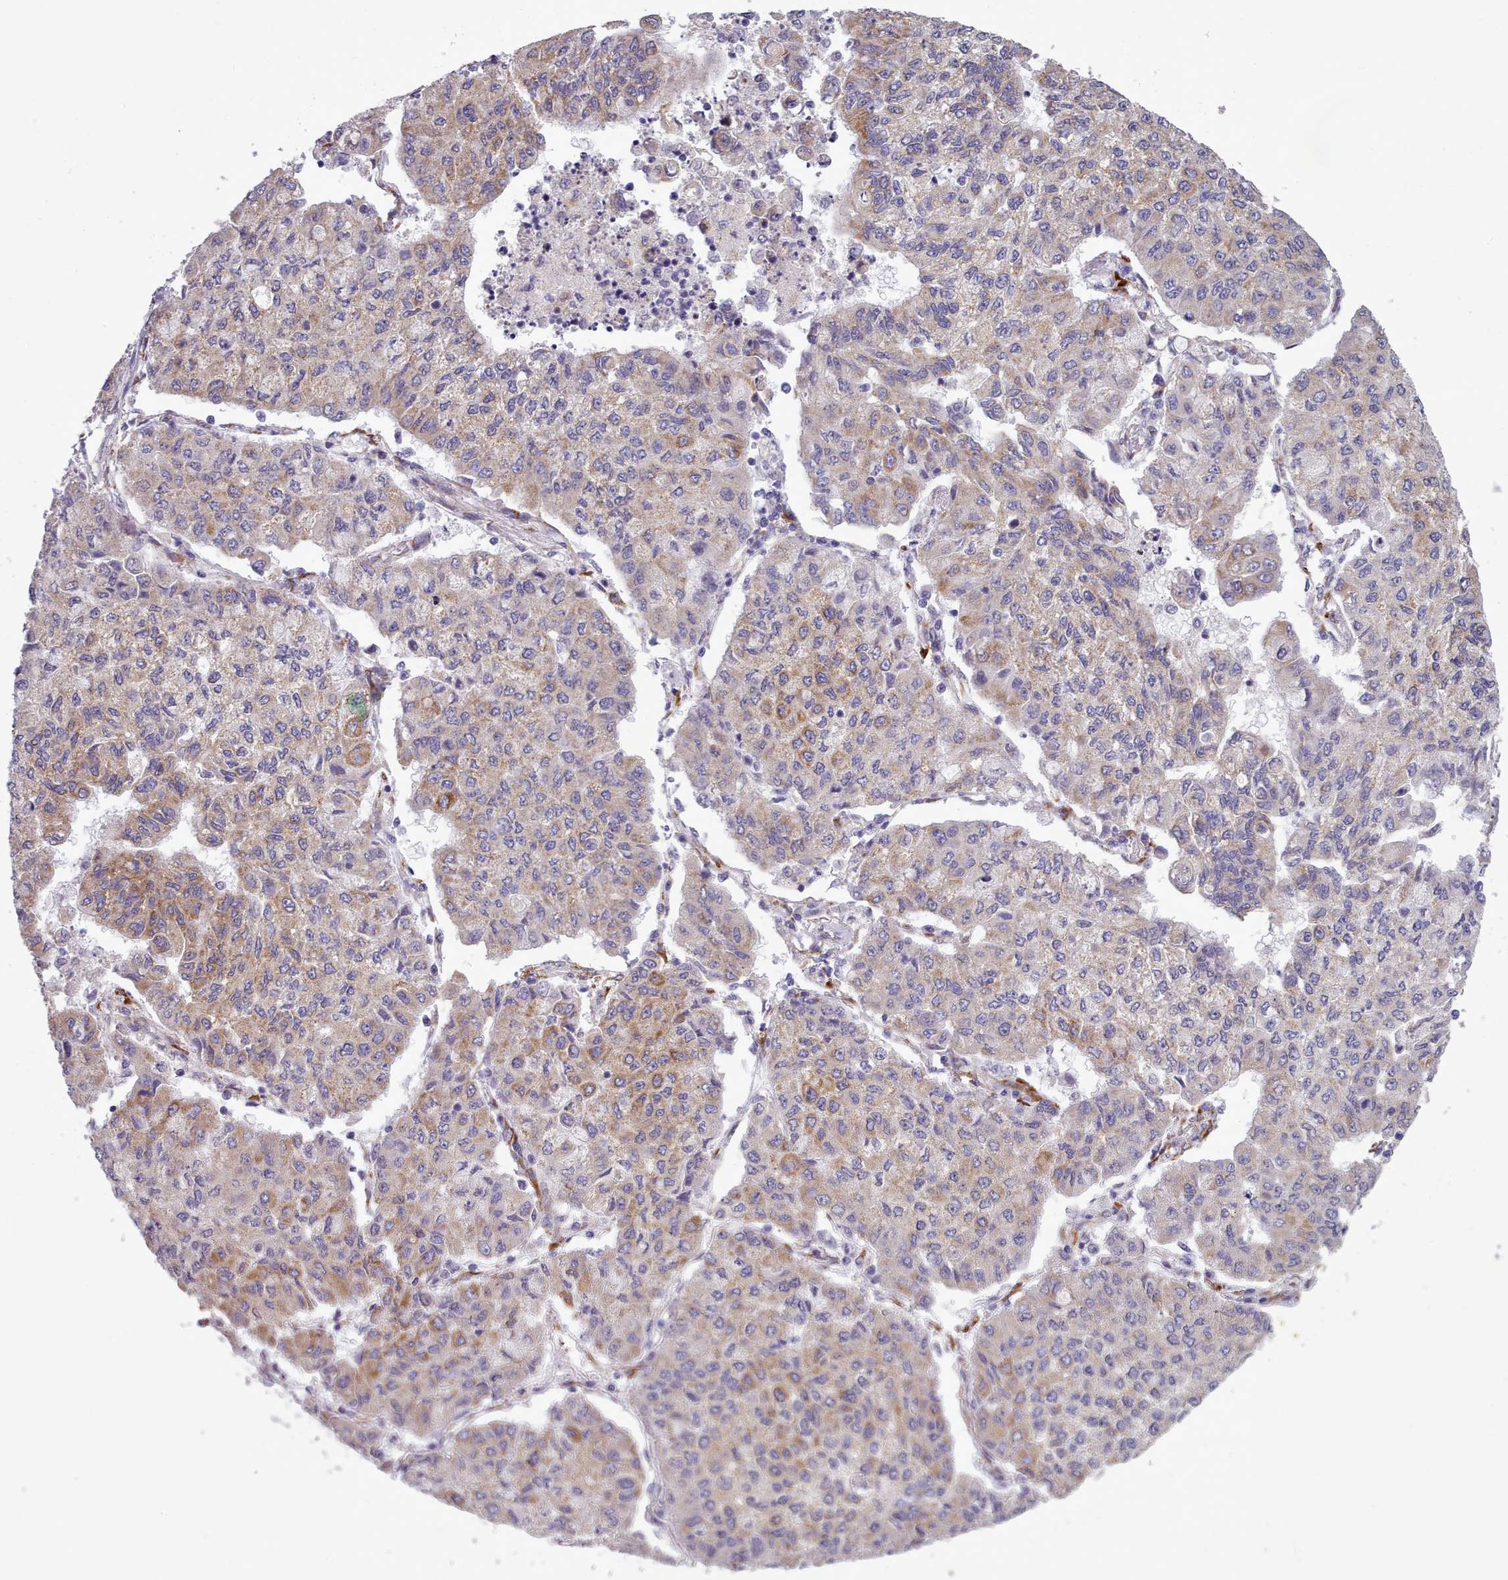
{"staining": {"intensity": "weak", "quantity": "25%-75%", "location": "cytoplasmic/membranous"}, "tissue": "lung cancer", "cell_type": "Tumor cells", "image_type": "cancer", "snomed": [{"axis": "morphology", "description": "Squamous cell carcinoma, NOS"}, {"axis": "topography", "description": "Lung"}], "caption": "Lung cancer was stained to show a protein in brown. There is low levels of weak cytoplasmic/membranous expression in approximately 25%-75% of tumor cells.", "gene": "FKBP10", "patient": {"sex": "male", "age": 74}}